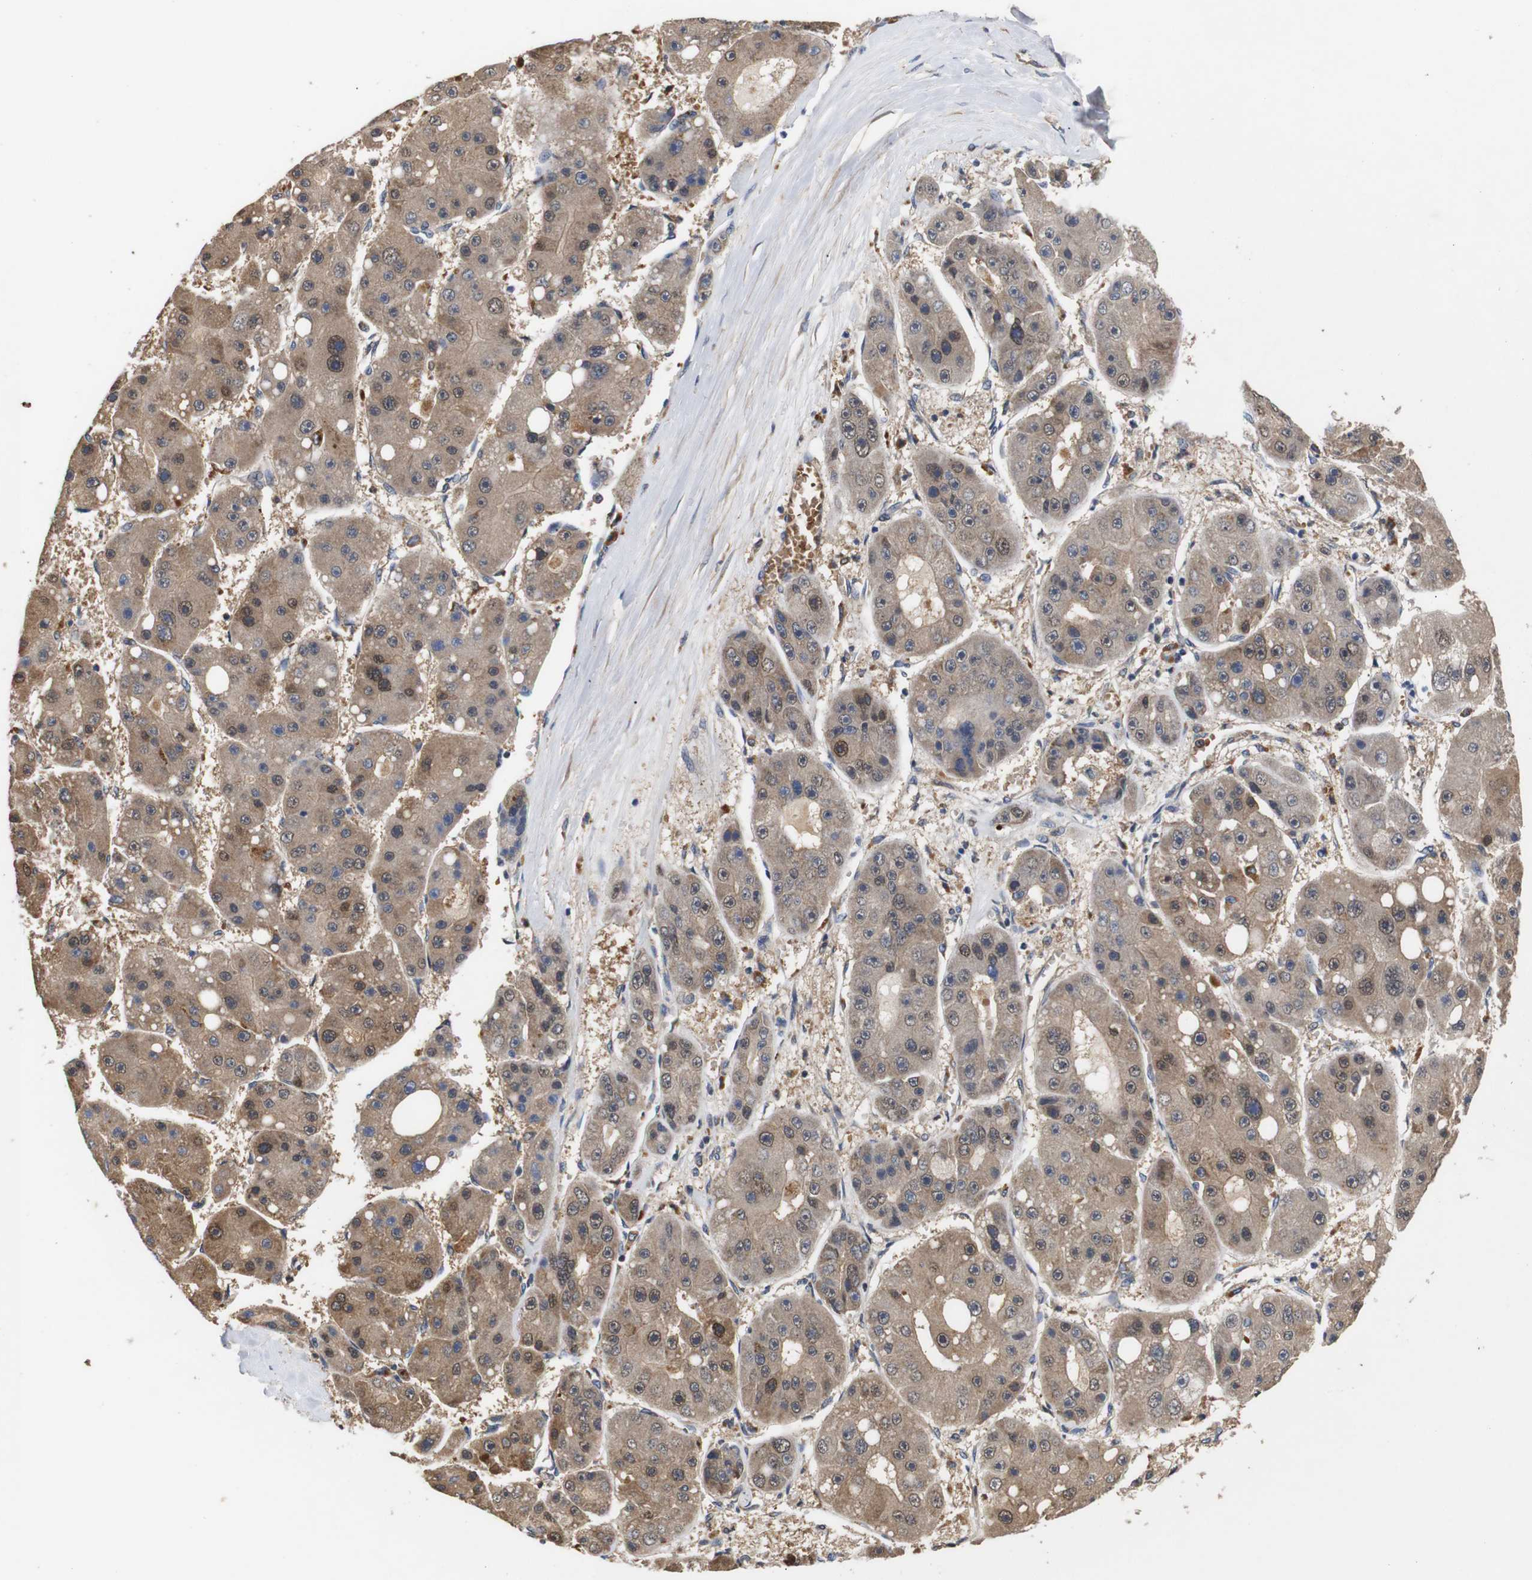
{"staining": {"intensity": "moderate", "quantity": ">75%", "location": "cytoplasmic/membranous,nuclear"}, "tissue": "liver cancer", "cell_type": "Tumor cells", "image_type": "cancer", "snomed": [{"axis": "morphology", "description": "Carcinoma, Hepatocellular, NOS"}, {"axis": "topography", "description": "Liver"}], "caption": "Moderate cytoplasmic/membranous and nuclear staining for a protein is identified in approximately >75% of tumor cells of hepatocellular carcinoma (liver) using IHC.", "gene": "DDR1", "patient": {"sex": "female", "age": 61}}